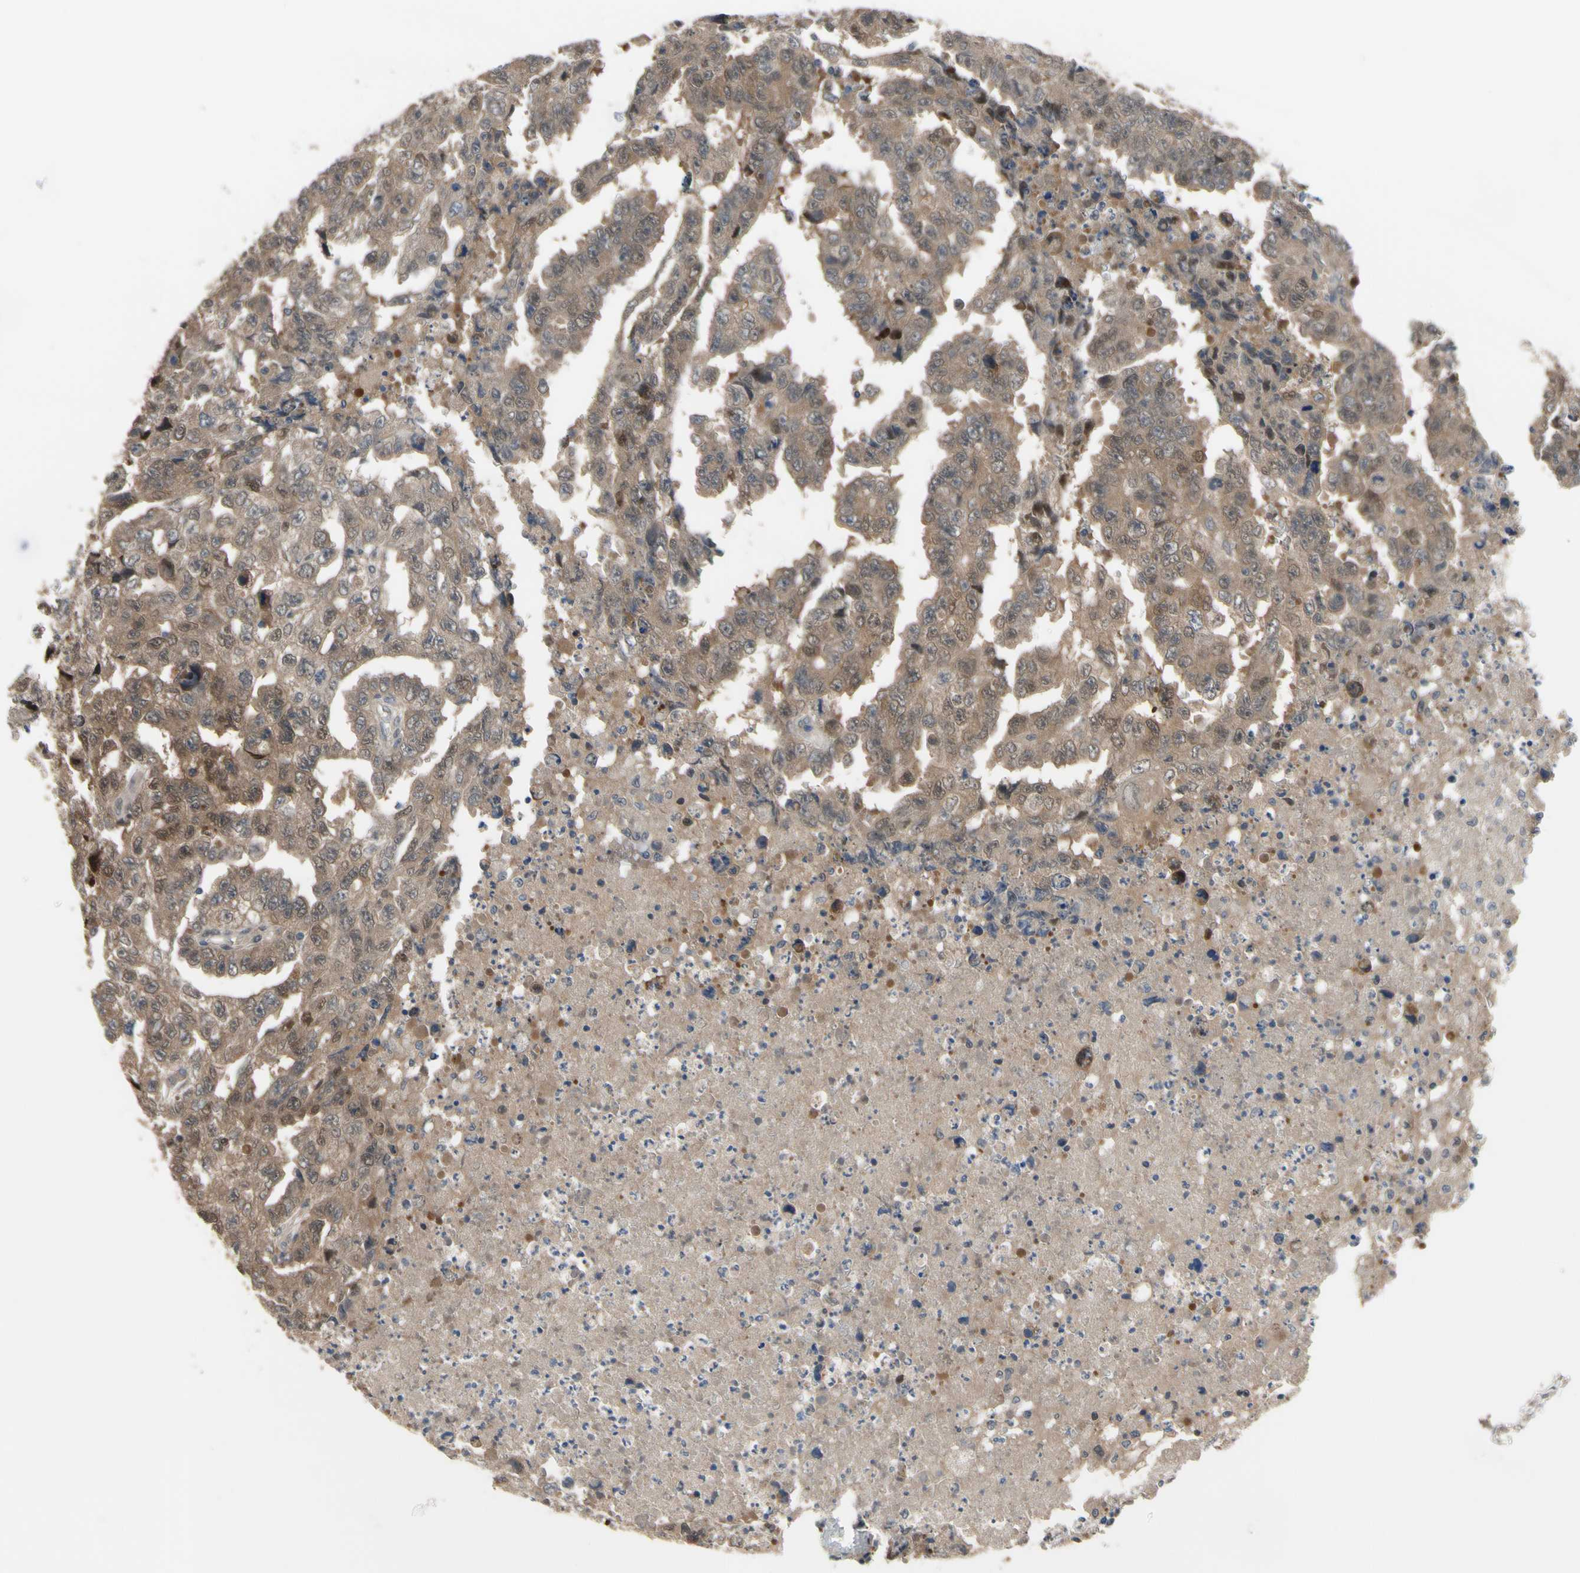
{"staining": {"intensity": "moderate", "quantity": ">75%", "location": "cytoplasmic/membranous"}, "tissue": "testis cancer", "cell_type": "Tumor cells", "image_type": "cancer", "snomed": [{"axis": "morphology", "description": "Necrosis, NOS"}, {"axis": "morphology", "description": "Carcinoma, Embryonal, NOS"}, {"axis": "topography", "description": "Testis"}], "caption": "Testis cancer stained for a protein (brown) exhibits moderate cytoplasmic/membranous positive expression in approximately >75% of tumor cells.", "gene": "HSPA4", "patient": {"sex": "male", "age": 19}}